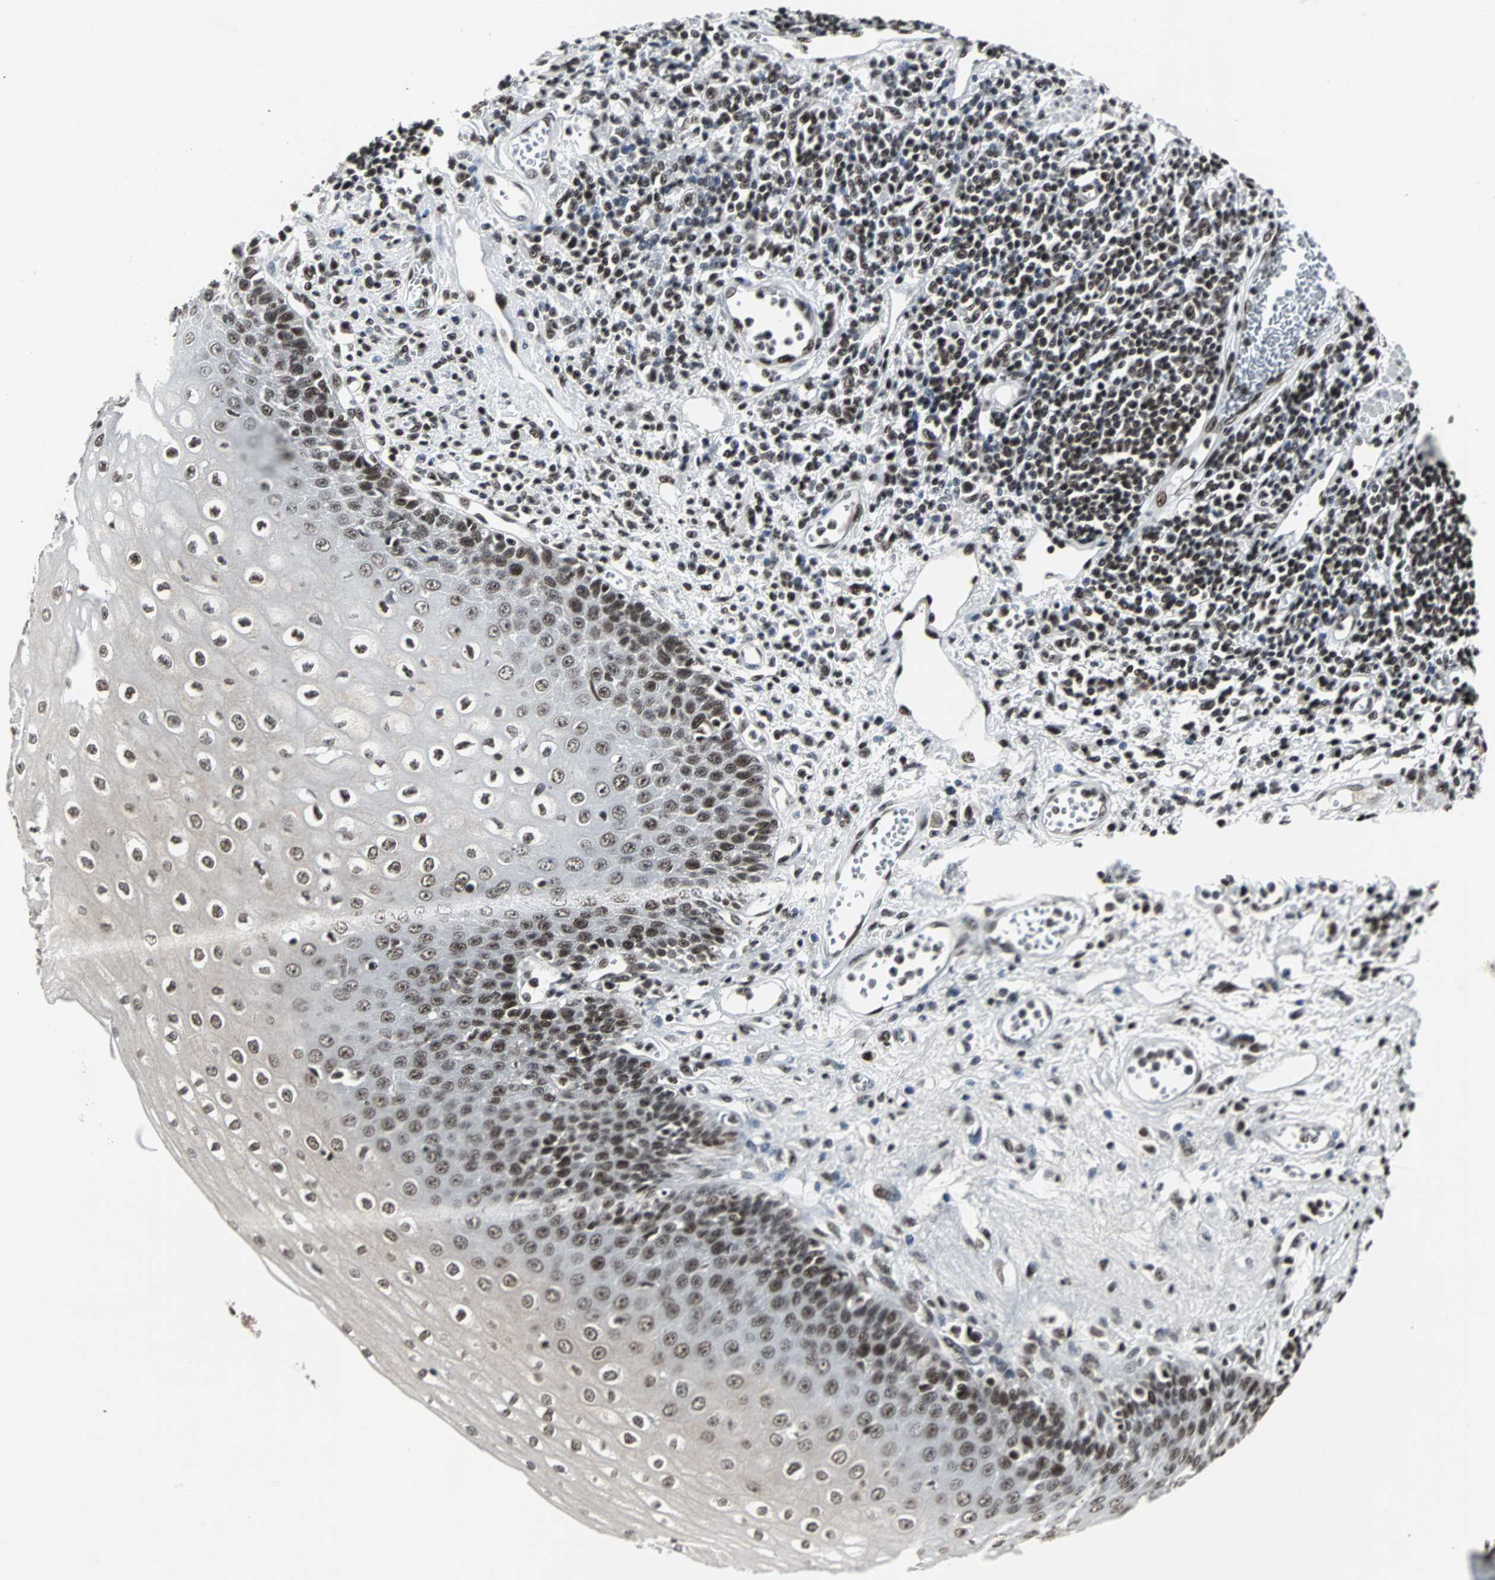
{"staining": {"intensity": "strong", "quantity": "25%-75%", "location": "nuclear"}, "tissue": "esophagus", "cell_type": "Squamous epithelial cells", "image_type": "normal", "snomed": [{"axis": "morphology", "description": "Normal tissue, NOS"}, {"axis": "morphology", "description": "Squamous cell carcinoma, NOS"}, {"axis": "topography", "description": "Esophagus"}], "caption": "The immunohistochemical stain shows strong nuclear staining in squamous epithelial cells of normal esophagus.", "gene": "PNKP", "patient": {"sex": "male", "age": 65}}